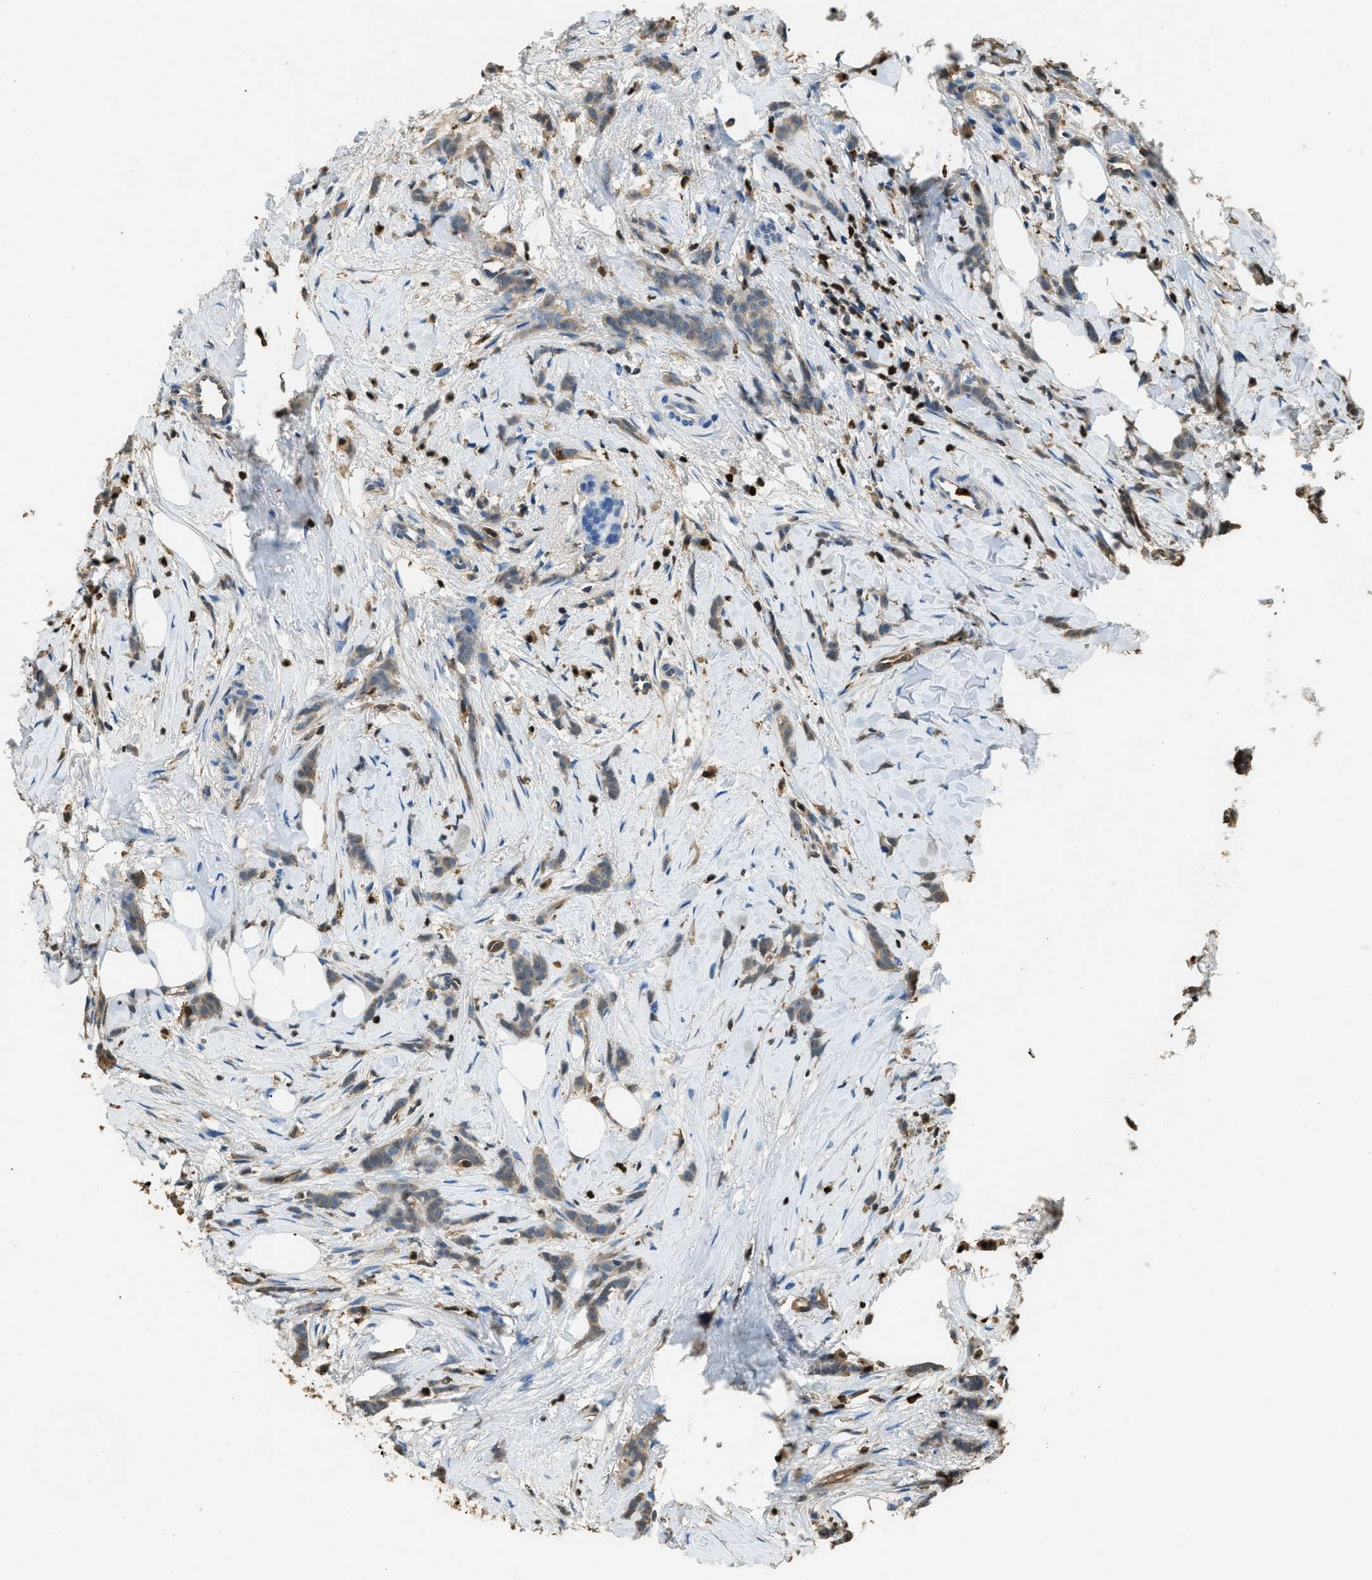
{"staining": {"intensity": "moderate", "quantity": ">75%", "location": "cytoplasmic/membranous"}, "tissue": "breast cancer", "cell_type": "Tumor cells", "image_type": "cancer", "snomed": [{"axis": "morphology", "description": "Lobular carcinoma, in situ"}, {"axis": "morphology", "description": "Lobular carcinoma"}, {"axis": "topography", "description": "Breast"}], "caption": "Immunohistochemistry (IHC) (DAB (3,3'-diaminobenzidine)) staining of human breast cancer exhibits moderate cytoplasmic/membranous protein staining in approximately >75% of tumor cells.", "gene": "ARHGDIB", "patient": {"sex": "female", "age": 41}}